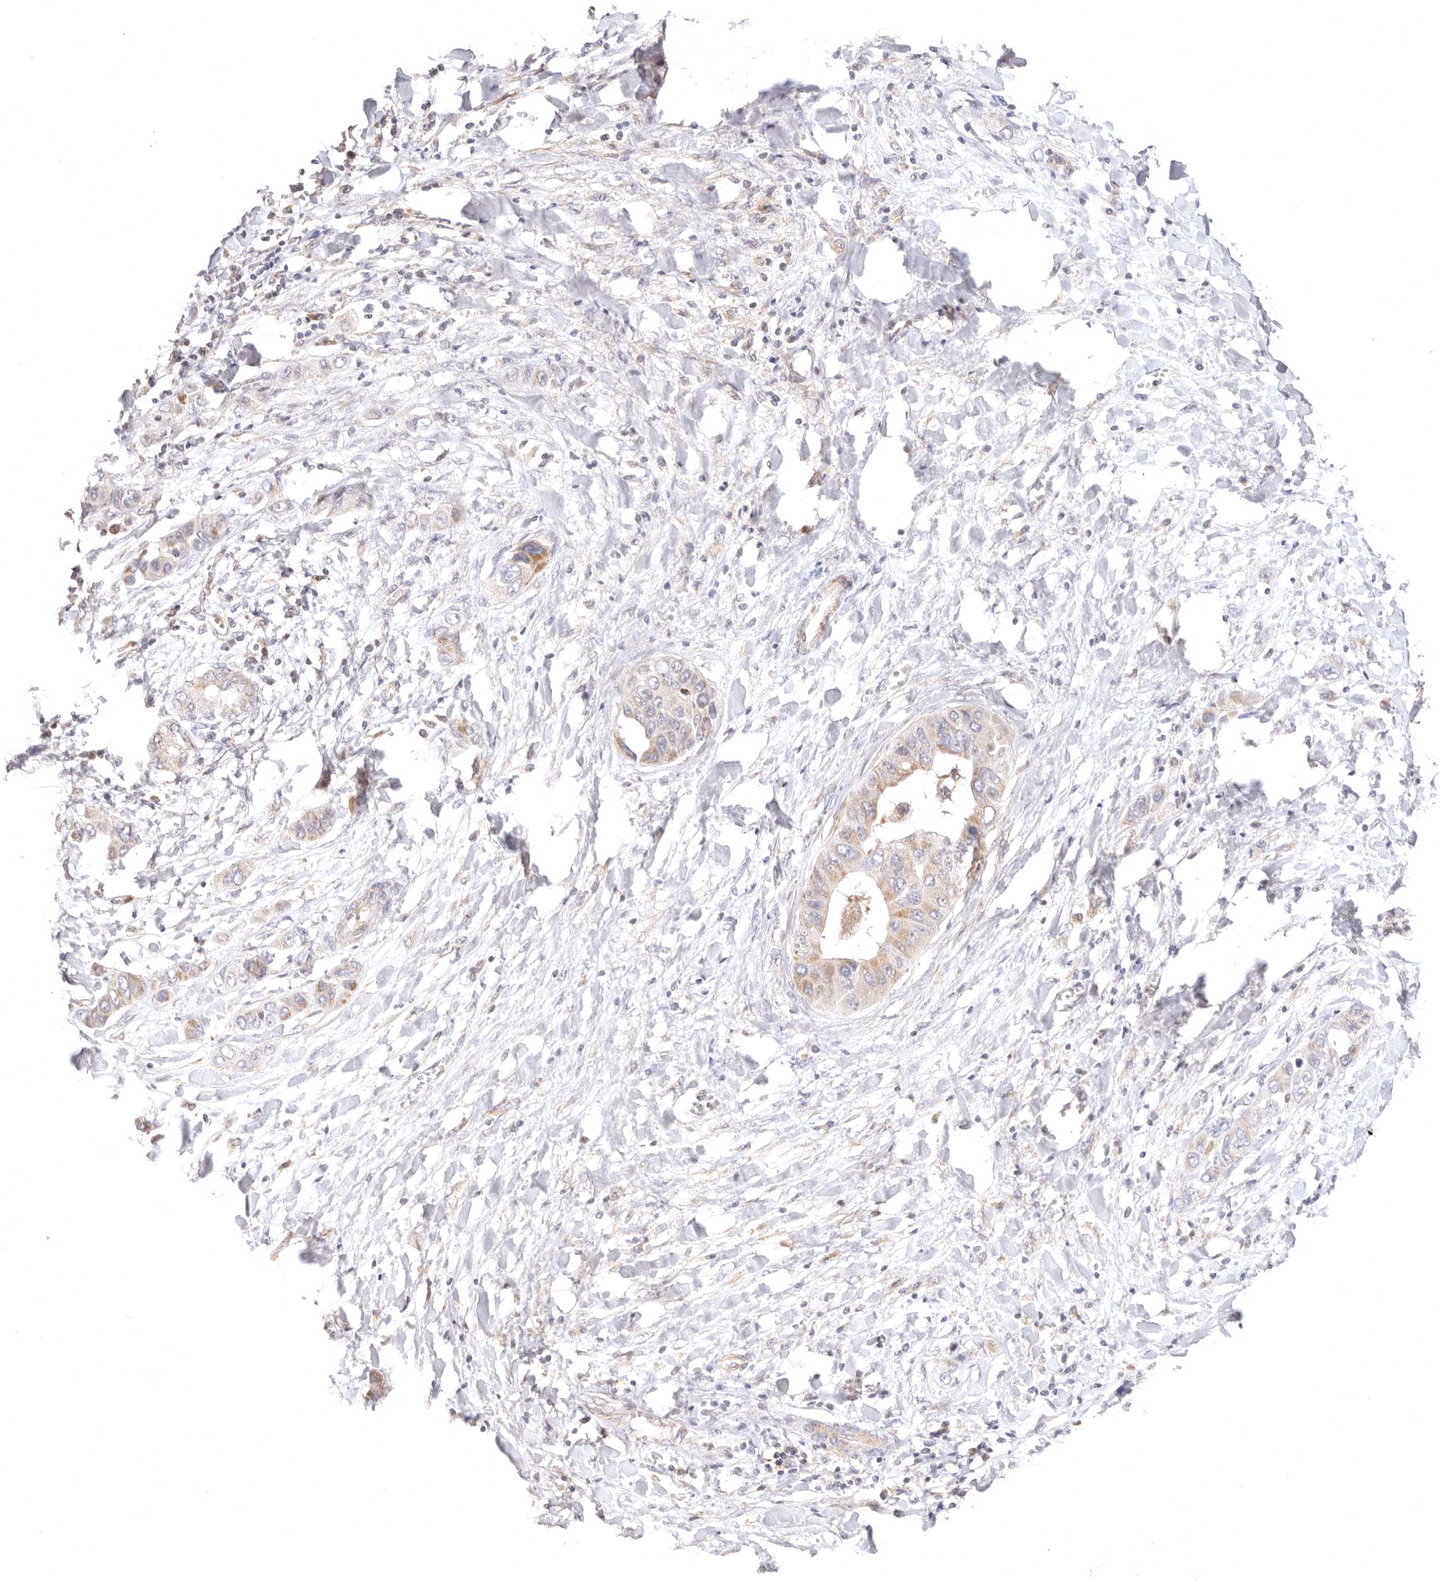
{"staining": {"intensity": "weak", "quantity": "25%-75%", "location": "cytoplasmic/membranous"}, "tissue": "liver cancer", "cell_type": "Tumor cells", "image_type": "cancer", "snomed": [{"axis": "morphology", "description": "Cholangiocarcinoma"}, {"axis": "topography", "description": "Liver"}], "caption": "DAB immunohistochemical staining of human liver cancer exhibits weak cytoplasmic/membranous protein expression in approximately 25%-75% of tumor cells. The protein is stained brown, and the nuclei are stained in blue (DAB IHC with brightfield microscopy, high magnification).", "gene": "KCMF1", "patient": {"sex": "female", "age": 52}}